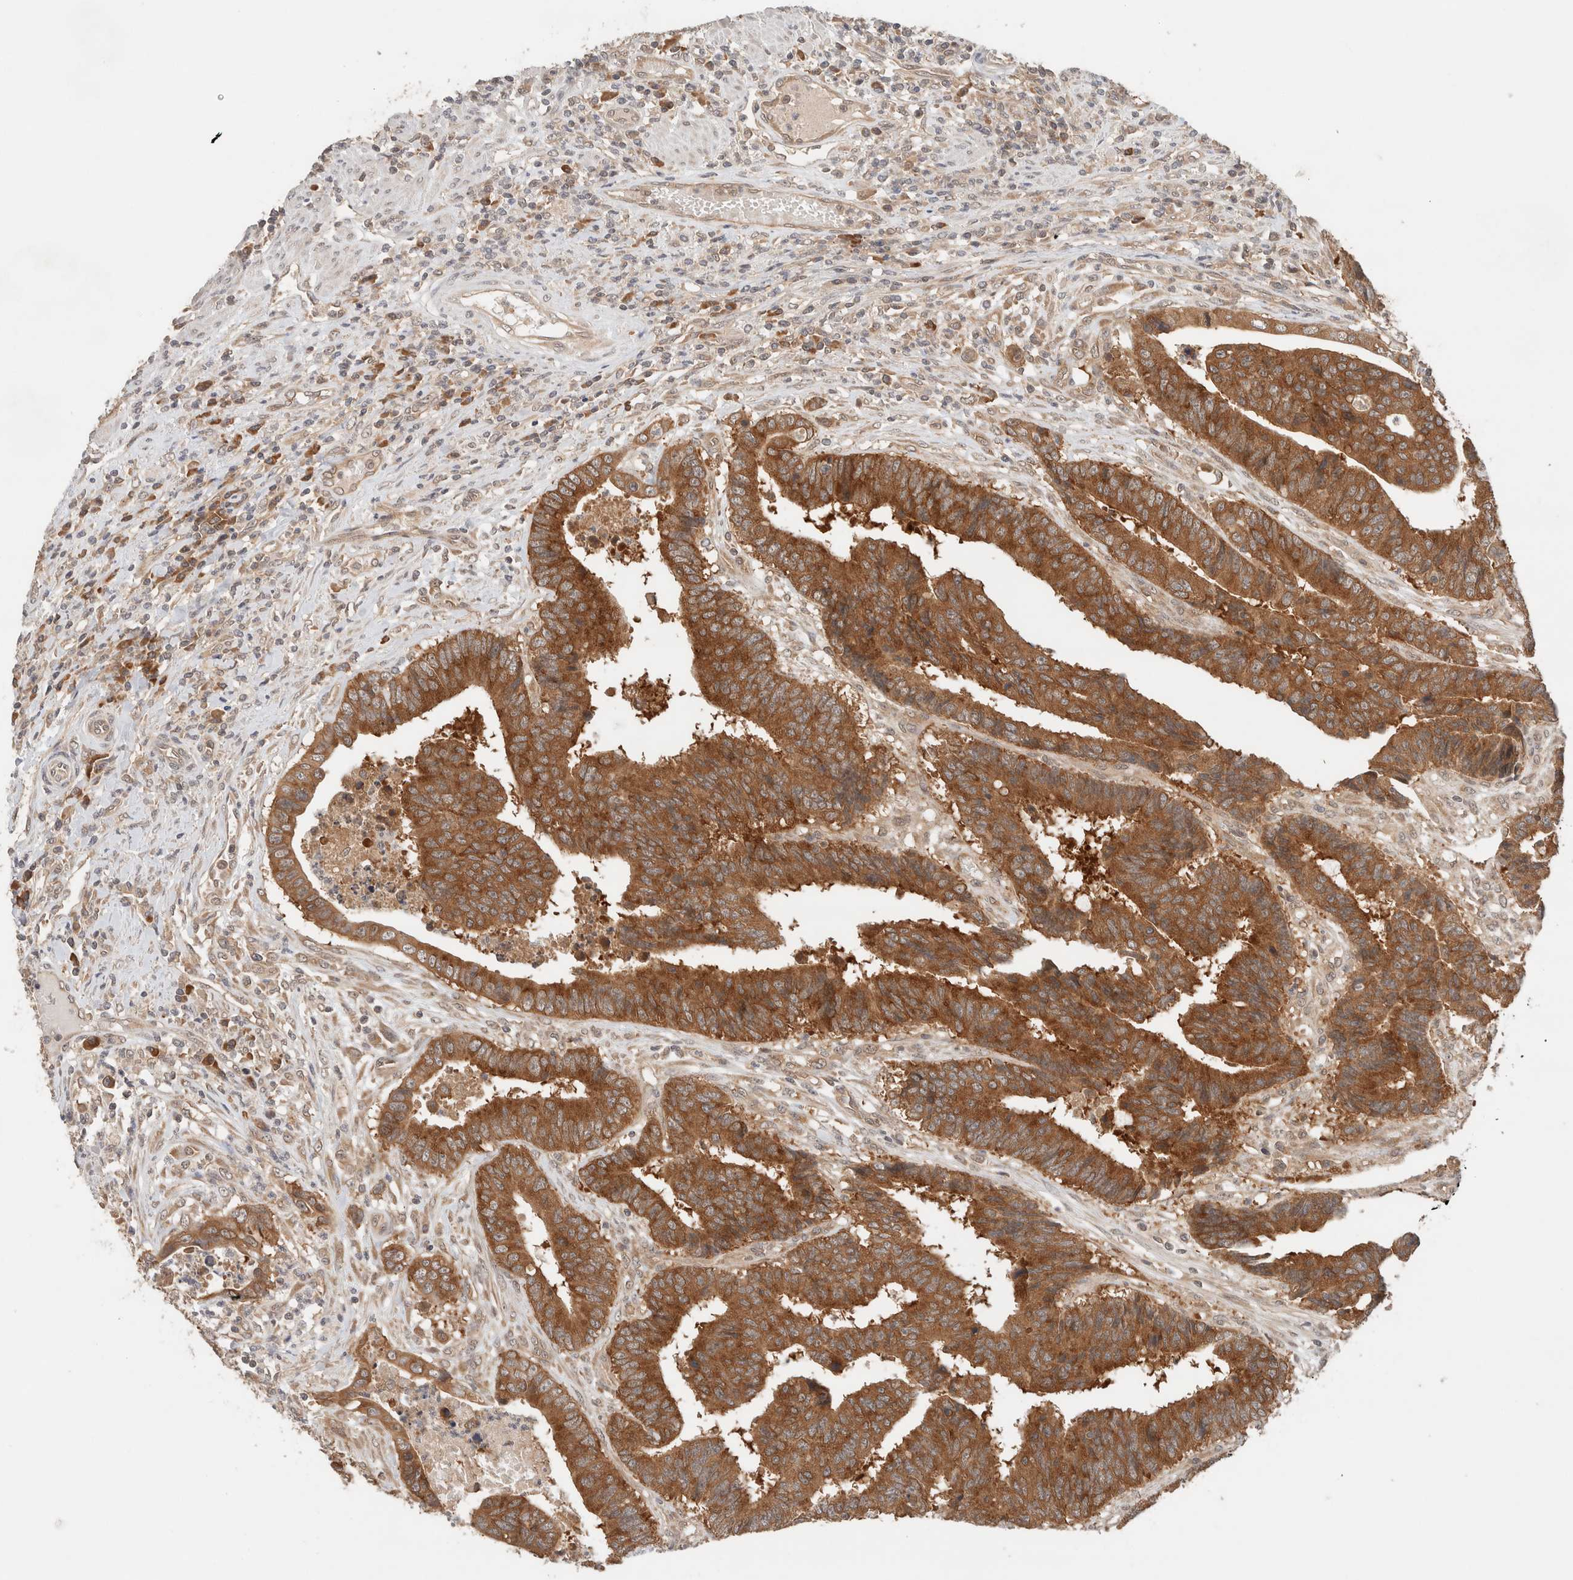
{"staining": {"intensity": "moderate", "quantity": ">75%", "location": "cytoplasmic/membranous"}, "tissue": "colorectal cancer", "cell_type": "Tumor cells", "image_type": "cancer", "snomed": [{"axis": "morphology", "description": "Adenocarcinoma, NOS"}, {"axis": "topography", "description": "Rectum"}], "caption": "IHC of adenocarcinoma (colorectal) exhibits medium levels of moderate cytoplasmic/membranous expression in approximately >75% of tumor cells. (Stains: DAB (3,3'-diaminobenzidine) in brown, nuclei in blue, Microscopy: brightfield microscopy at high magnification).", "gene": "ARFGEF2", "patient": {"sex": "male", "age": 84}}